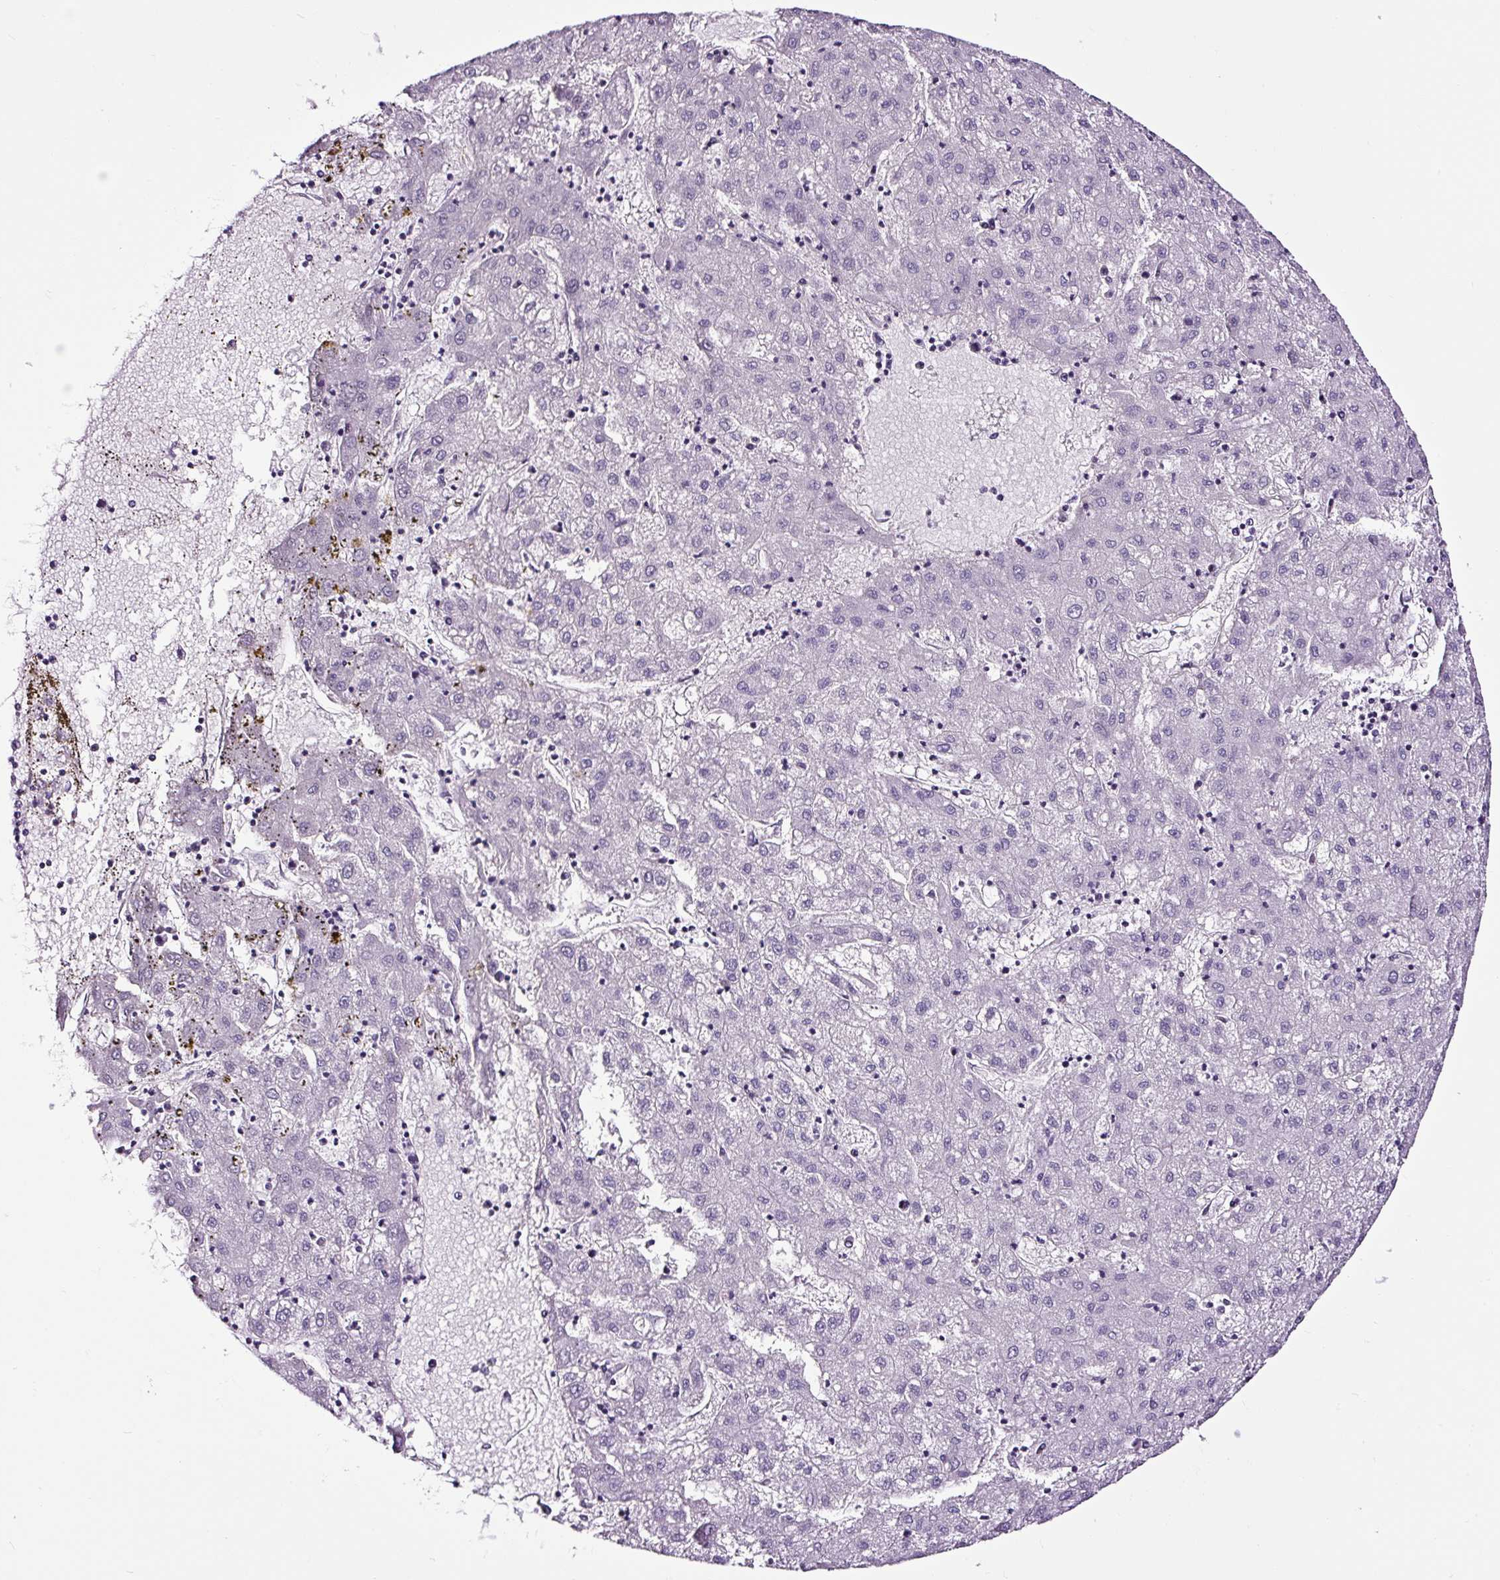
{"staining": {"intensity": "negative", "quantity": "none", "location": "none"}, "tissue": "liver cancer", "cell_type": "Tumor cells", "image_type": "cancer", "snomed": [{"axis": "morphology", "description": "Carcinoma, Hepatocellular, NOS"}, {"axis": "topography", "description": "Liver"}], "caption": "This is an immunohistochemistry photomicrograph of liver hepatocellular carcinoma. There is no positivity in tumor cells.", "gene": "NPHS2", "patient": {"sex": "male", "age": 72}}